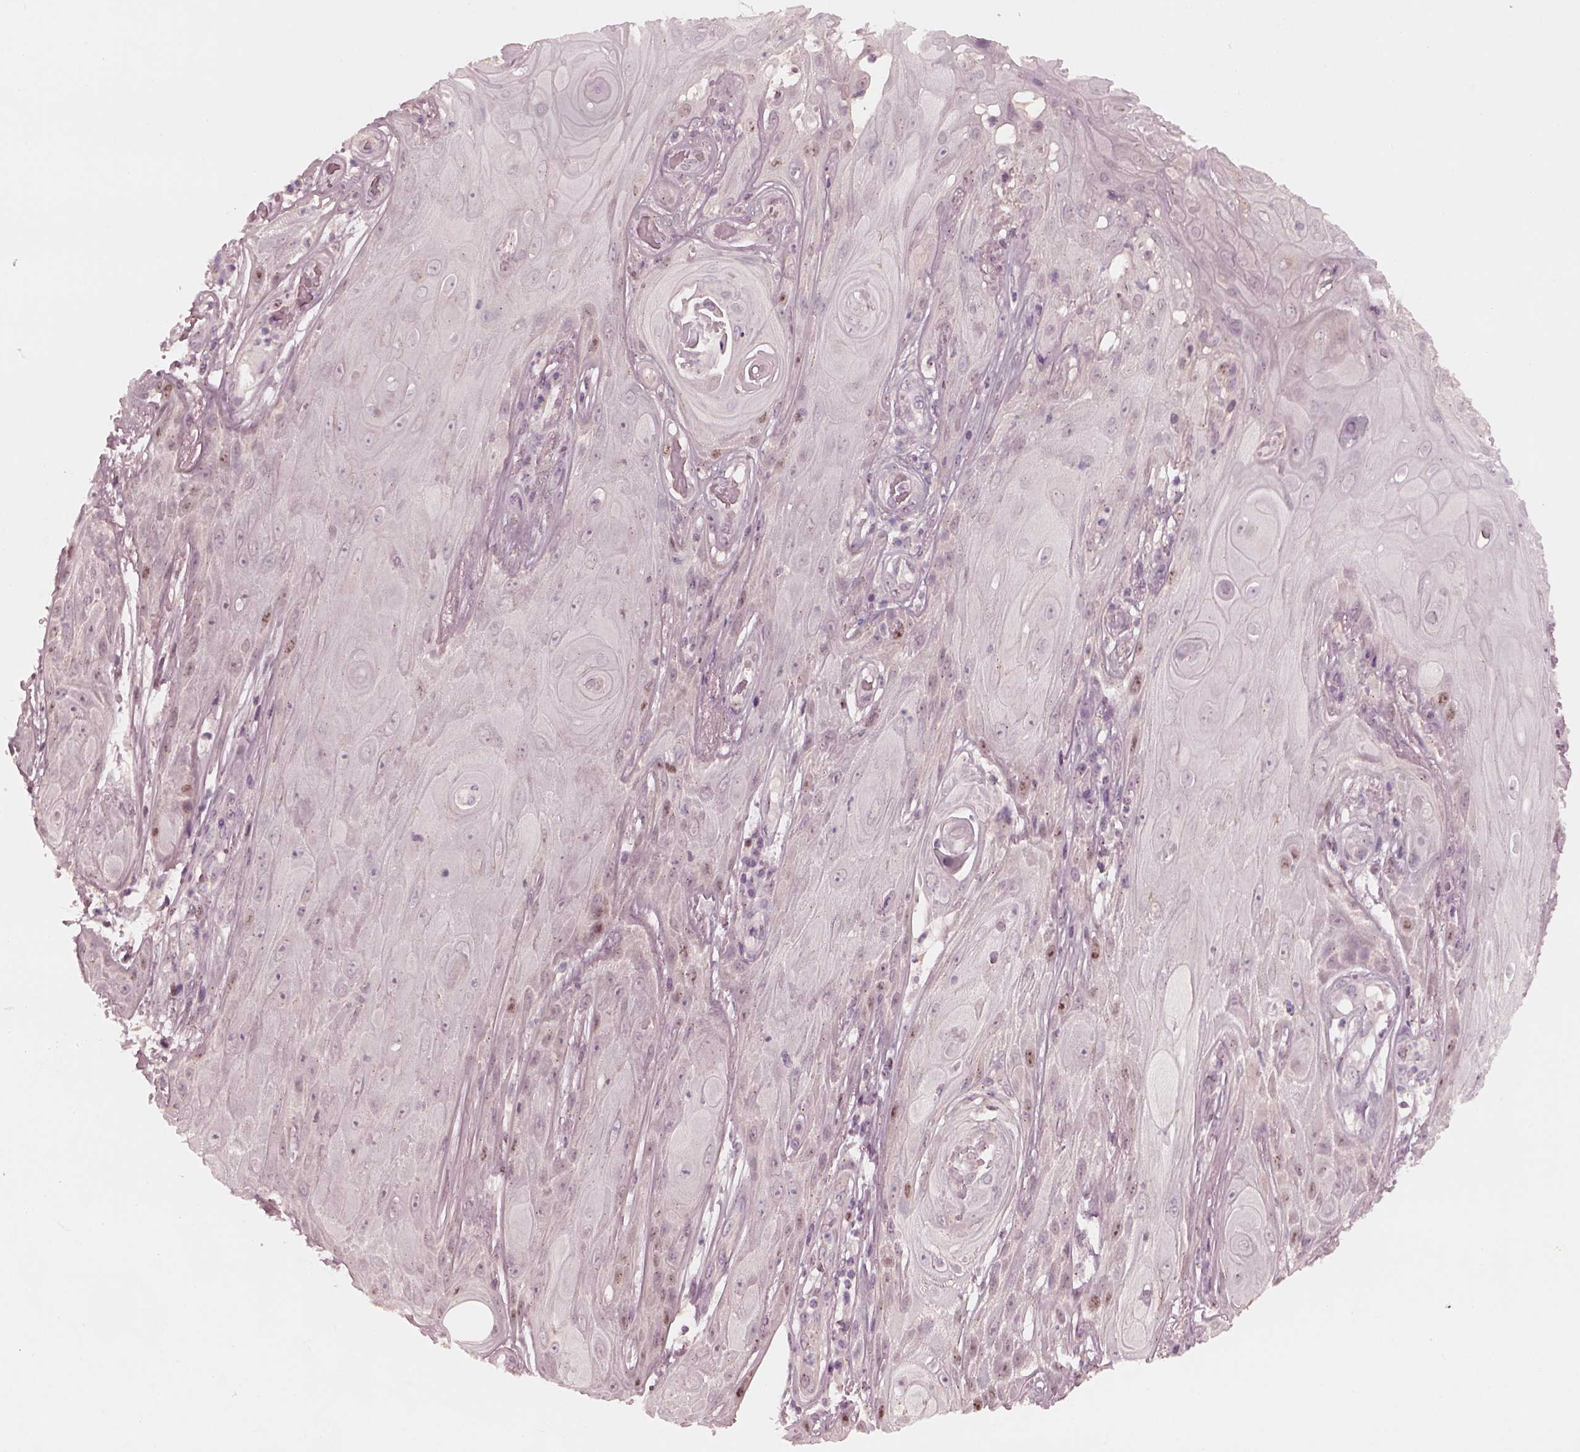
{"staining": {"intensity": "negative", "quantity": "none", "location": "none"}, "tissue": "skin cancer", "cell_type": "Tumor cells", "image_type": "cancer", "snomed": [{"axis": "morphology", "description": "Squamous cell carcinoma, NOS"}, {"axis": "topography", "description": "Skin"}], "caption": "A photomicrograph of human skin squamous cell carcinoma is negative for staining in tumor cells.", "gene": "SAXO1", "patient": {"sex": "male", "age": 62}}